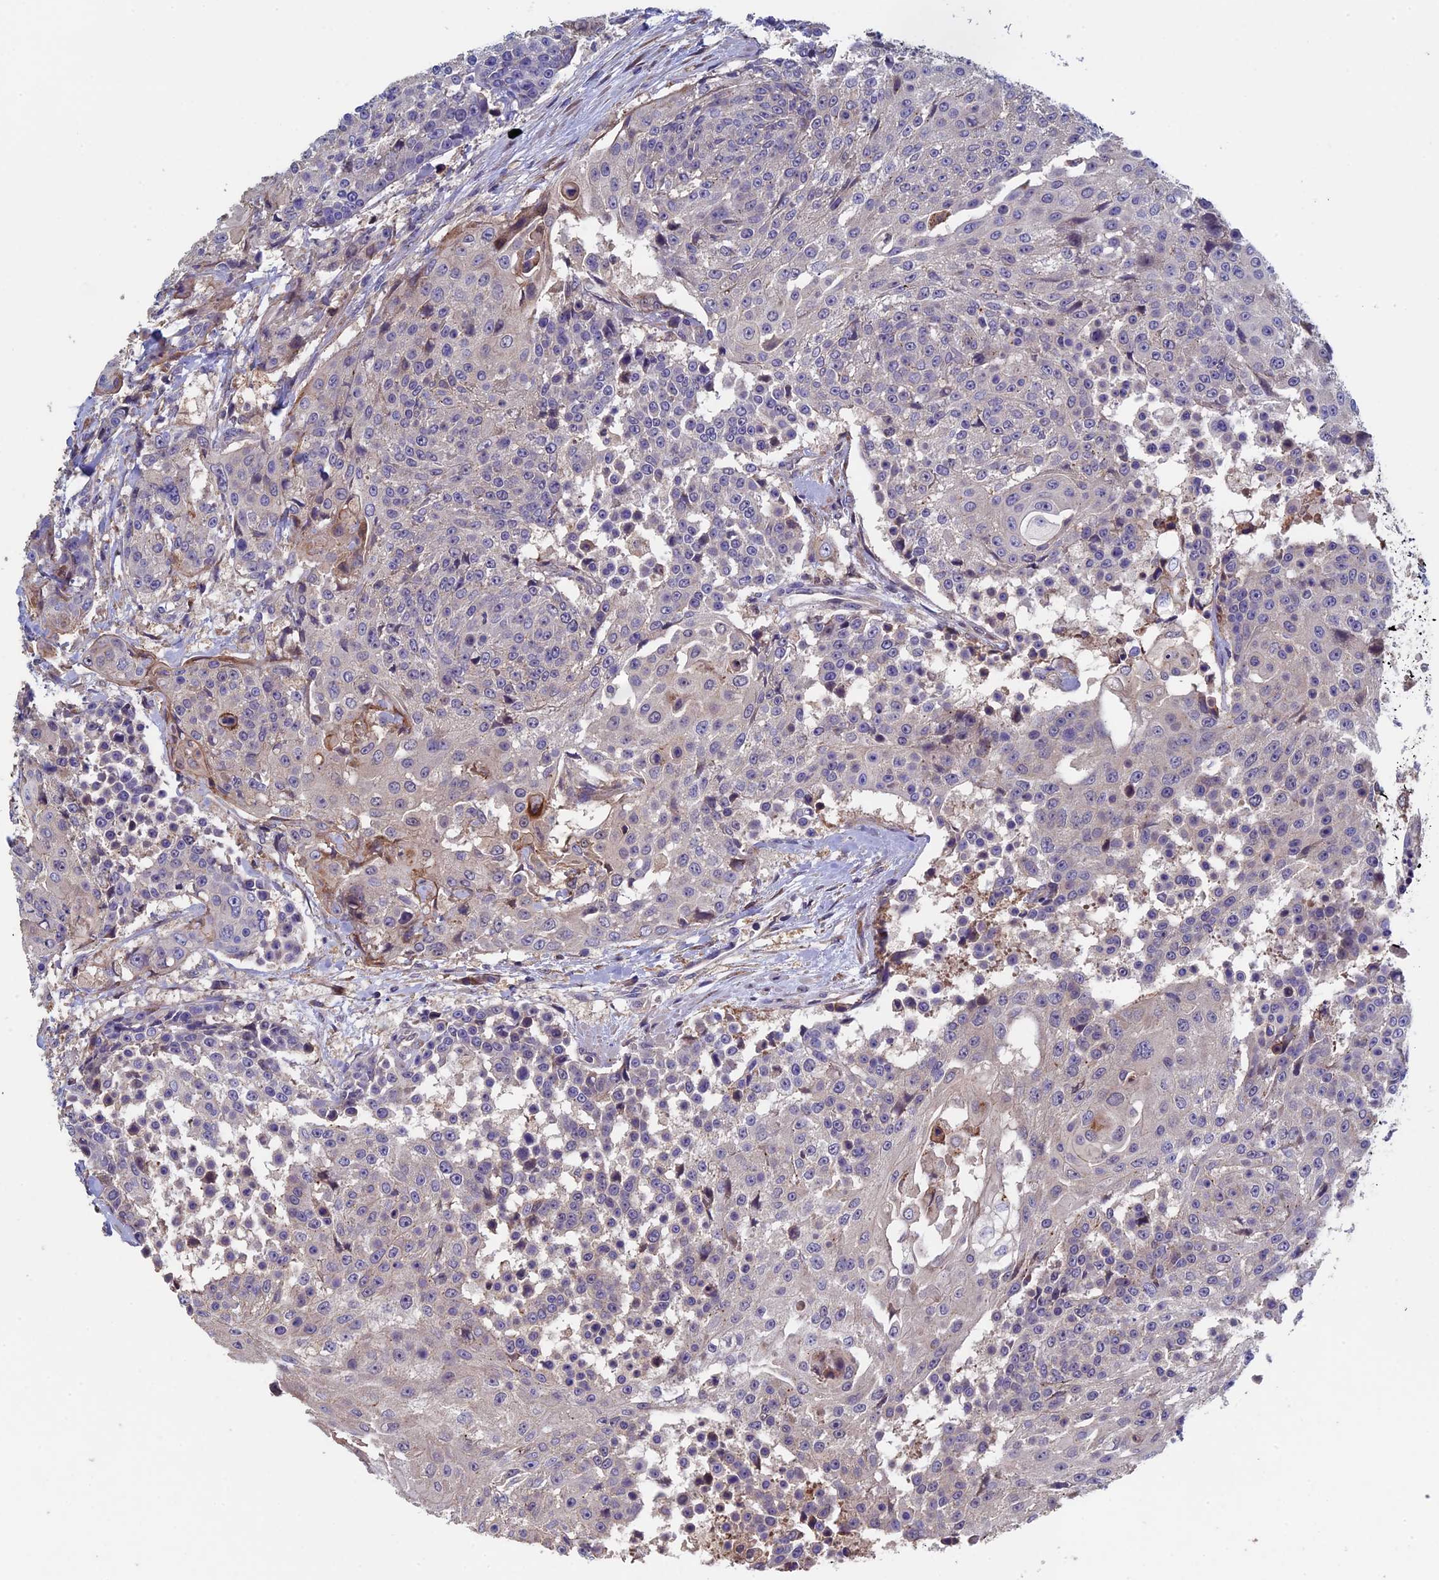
{"staining": {"intensity": "negative", "quantity": "none", "location": "none"}, "tissue": "urothelial cancer", "cell_type": "Tumor cells", "image_type": "cancer", "snomed": [{"axis": "morphology", "description": "Urothelial carcinoma, High grade"}, {"axis": "topography", "description": "Urinary bladder"}], "caption": "High-grade urothelial carcinoma was stained to show a protein in brown. There is no significant positivity in tumor cells. (DAB (3,3'-diaminobenzidine) immunohistochemistry (IHC), high magnification).", "gene": "LCMT1", "patient": {"sex": "female", "age": 63}}